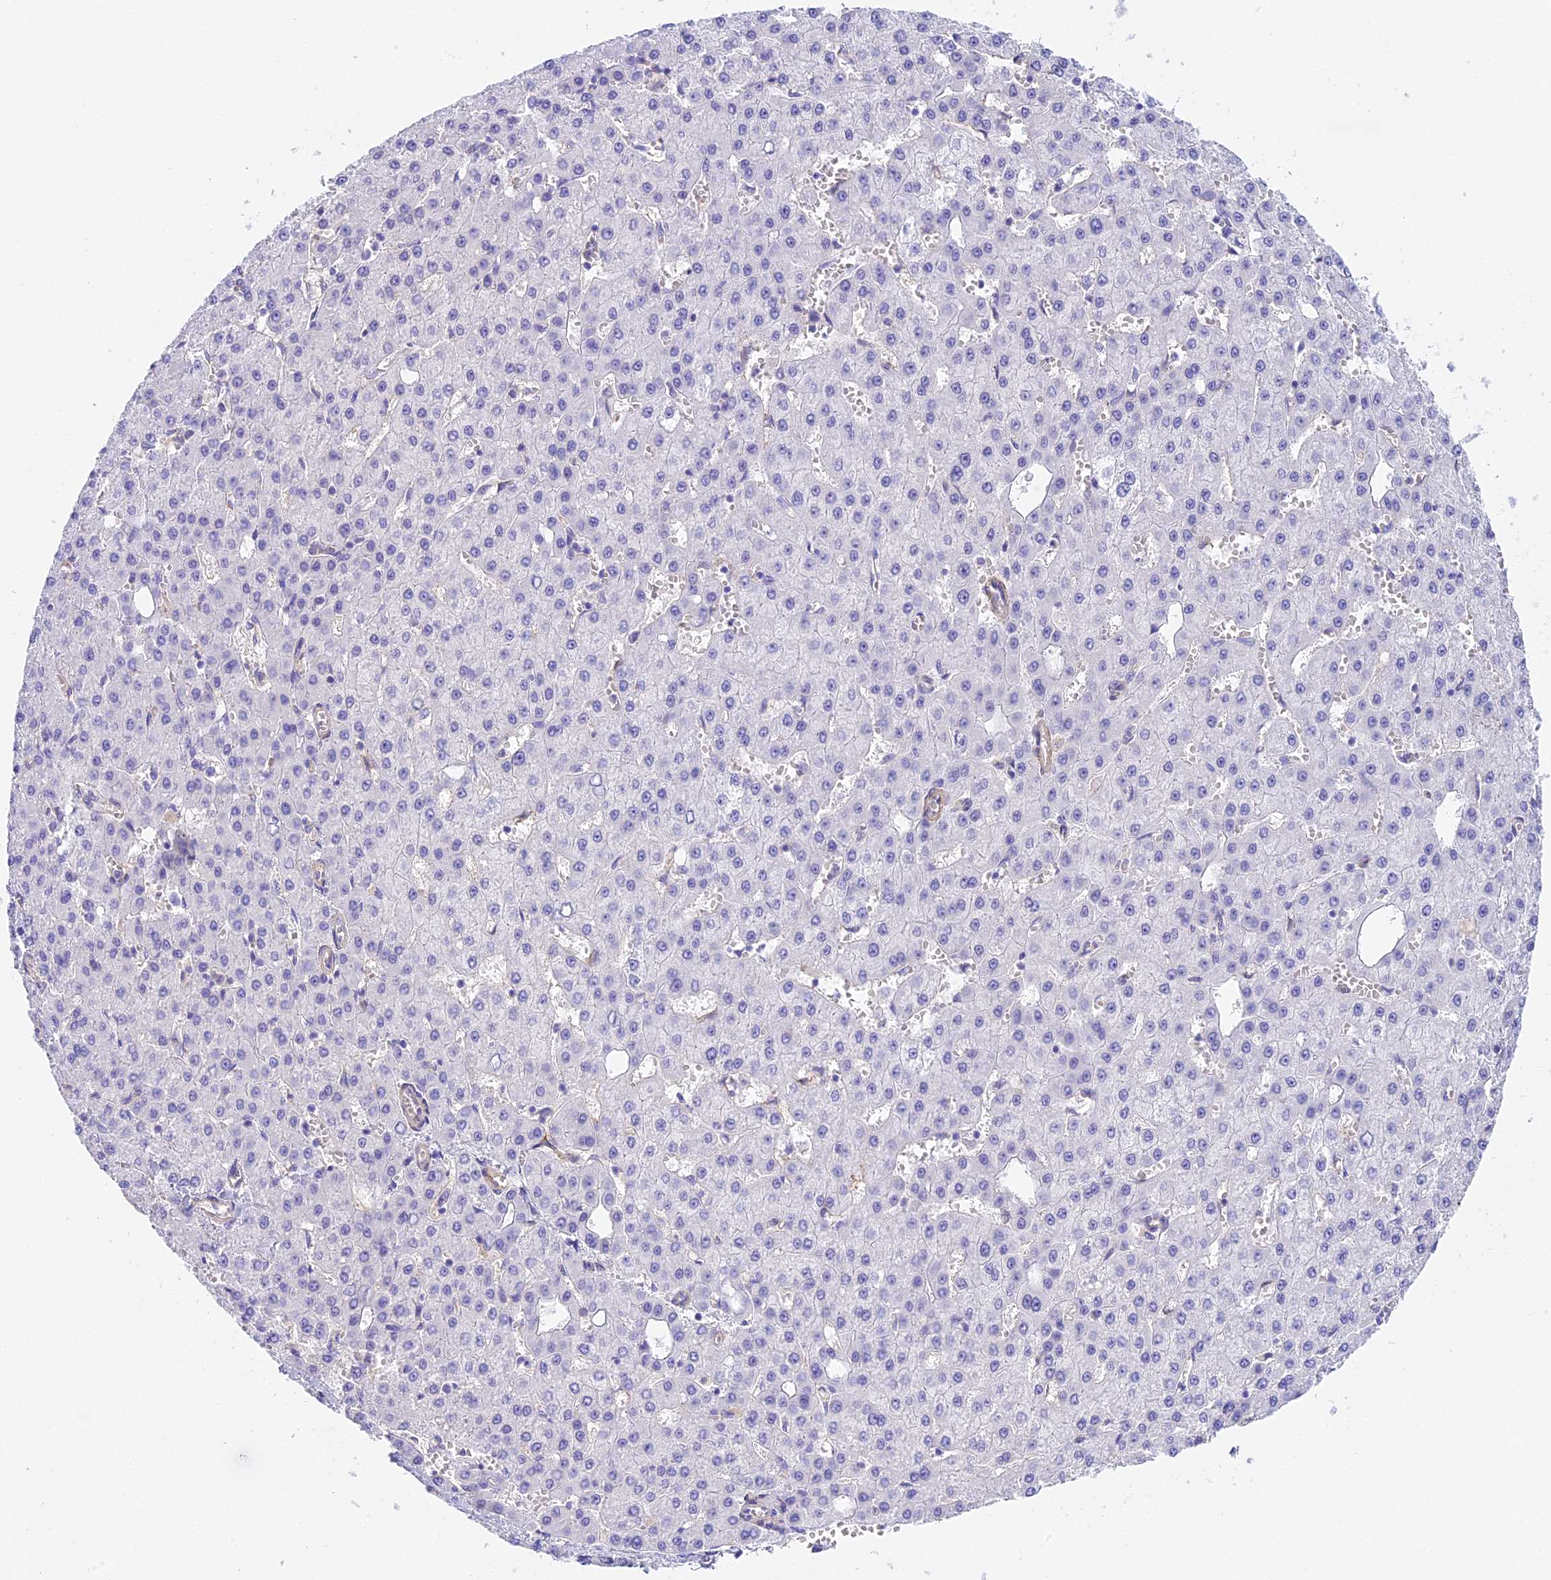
{"staining": {"intensity": "negative", "quantity": "none", "location": "none"}, "tissue": "liver cancer", "cell_type": "Tumor cells", "image_type": "cancer", "snomed": [{"axis": "morphology", "description": "Carcinoma, Hepatocellular, NOS"}, {"axis": "topography", "description": "Liver"}], "caption": "Immunohistochemistry (IHC) of human liver cancer exhibits no expression in tumor cells.", "gene": "HOMER3", "patient": {"sex": "male", "age": 47}}